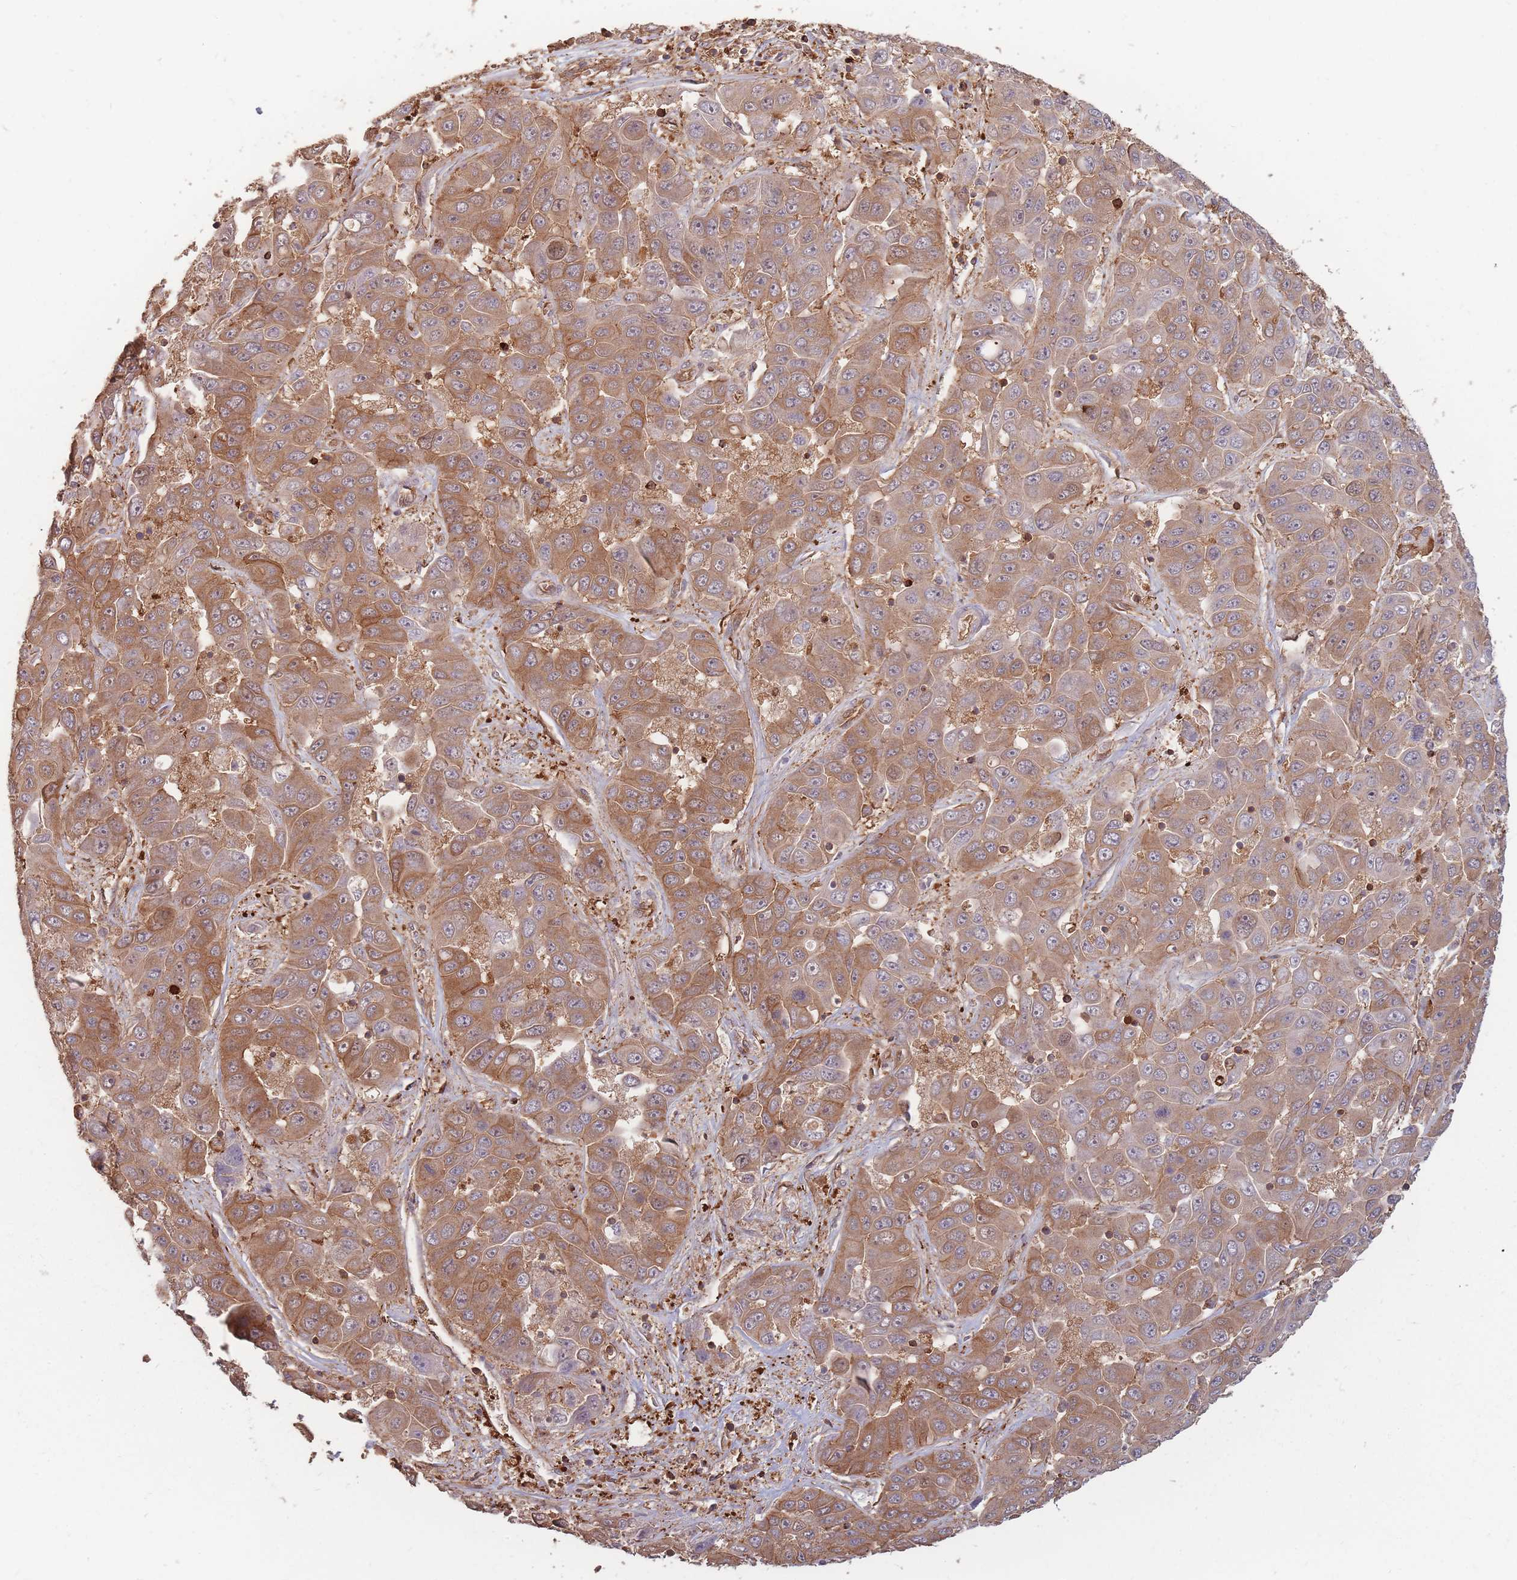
{"staining": {"intensity": "moderate", "quantity": ">75%", "location": "cytoplasmic/membranous"}, "tissue": "liver cancer", "cell_type": "Tumor cells", "image_type": "cancer", "snomed": [{"axis": "morphology", "description": "Cholangiocarcinoma"}, {"axis": "topography", "description": "Liver"}], "caption": "Moderate cytoplasmic/membranous staining is present in approximately >75% of tumor cells in liver cholangiocarcinoma. The staining was performed using DAB (3,3'-diaminobenzidine), with brown indicating positive protein expression. Nuclei are stained blue with hematoxylin.", "gene": "PLS3", "patient": {"sex": "female", "age": 52}}